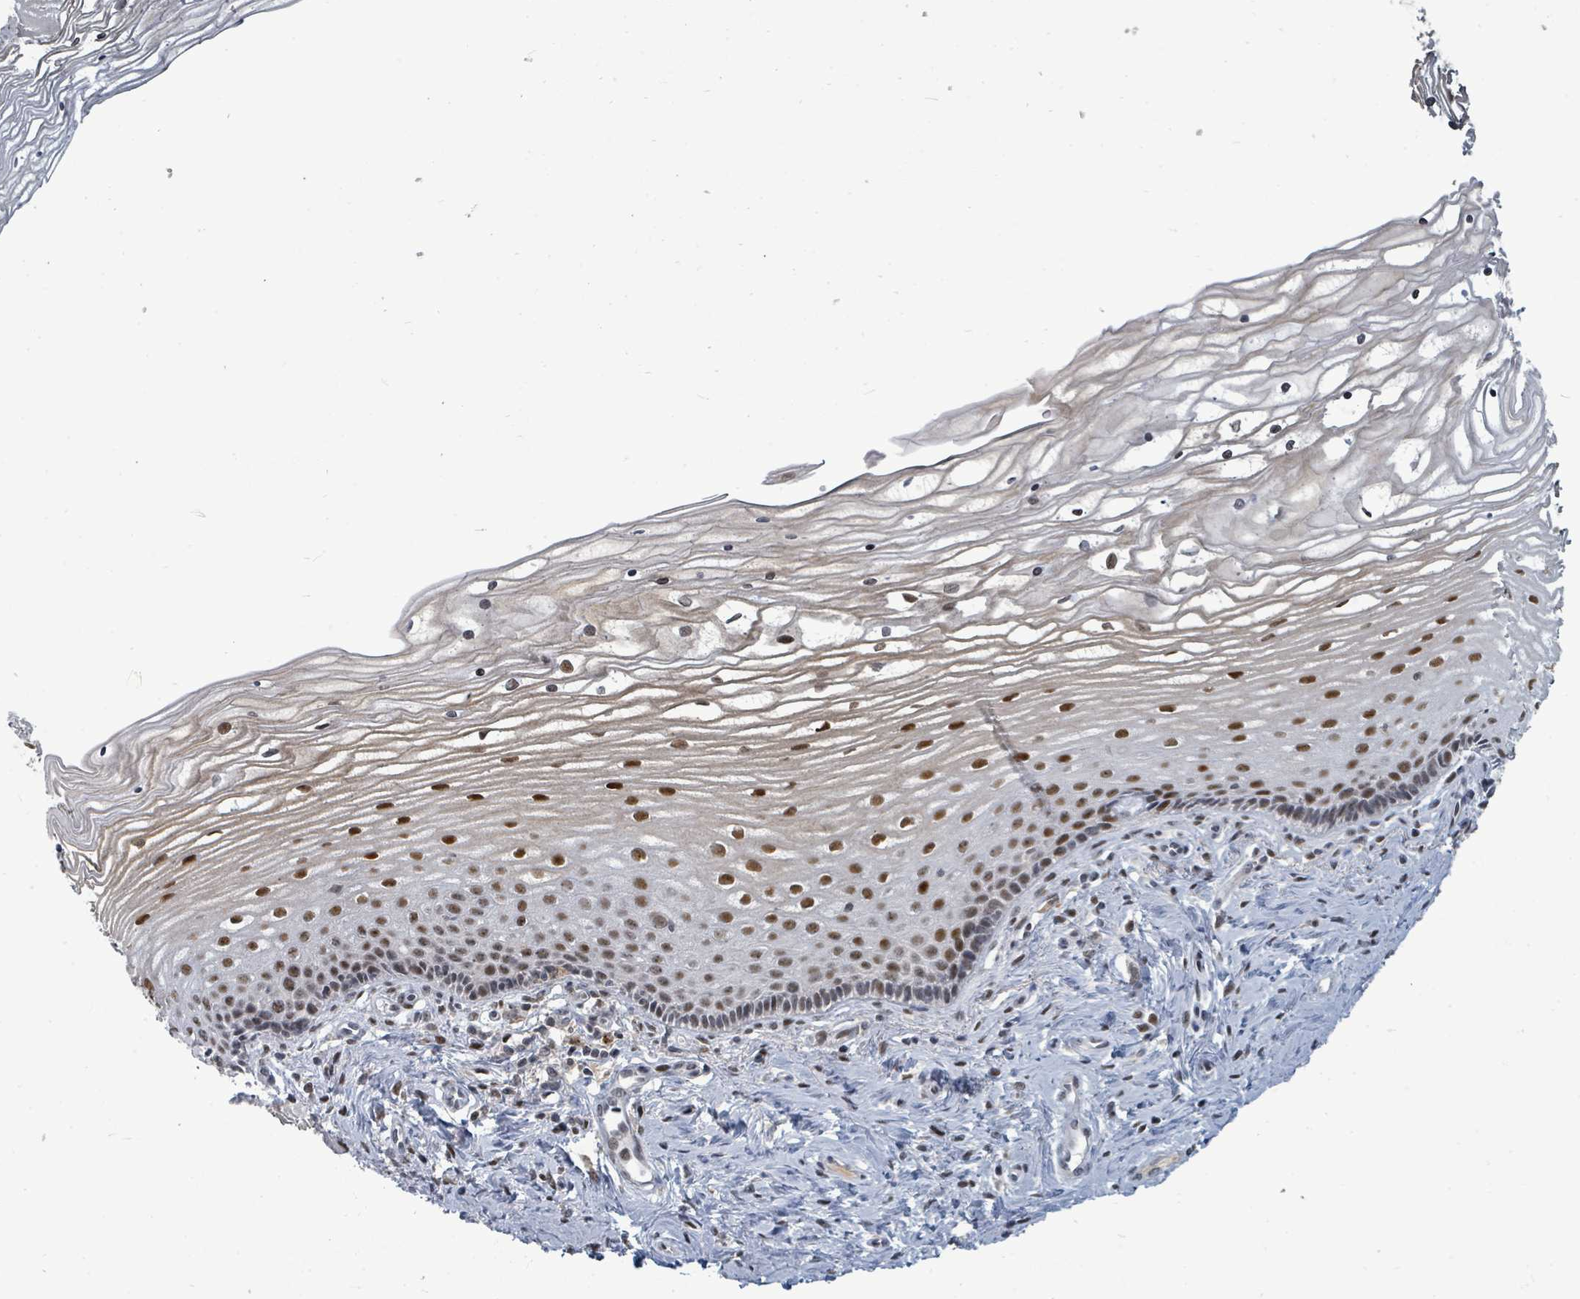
{"staining": {"intensity": "strong", "quantity": "25%-75%", "location": "nuclear"}, "tissue": "cervix", "cell_type": "Glandular cells", "image_type": "normal", "snomed": [{"axis": "morphology", "description": "Normal tissue, NOS"}, {"axis": "topography", "description": "Cervix"}], "caption": "Brown immunohistochemical staining in benign human cervix shows strong nuclear staining in about 25%-75% of glandular cells.", "gene": "UCK1", "patient": {"sex": "female", "age": 47}}